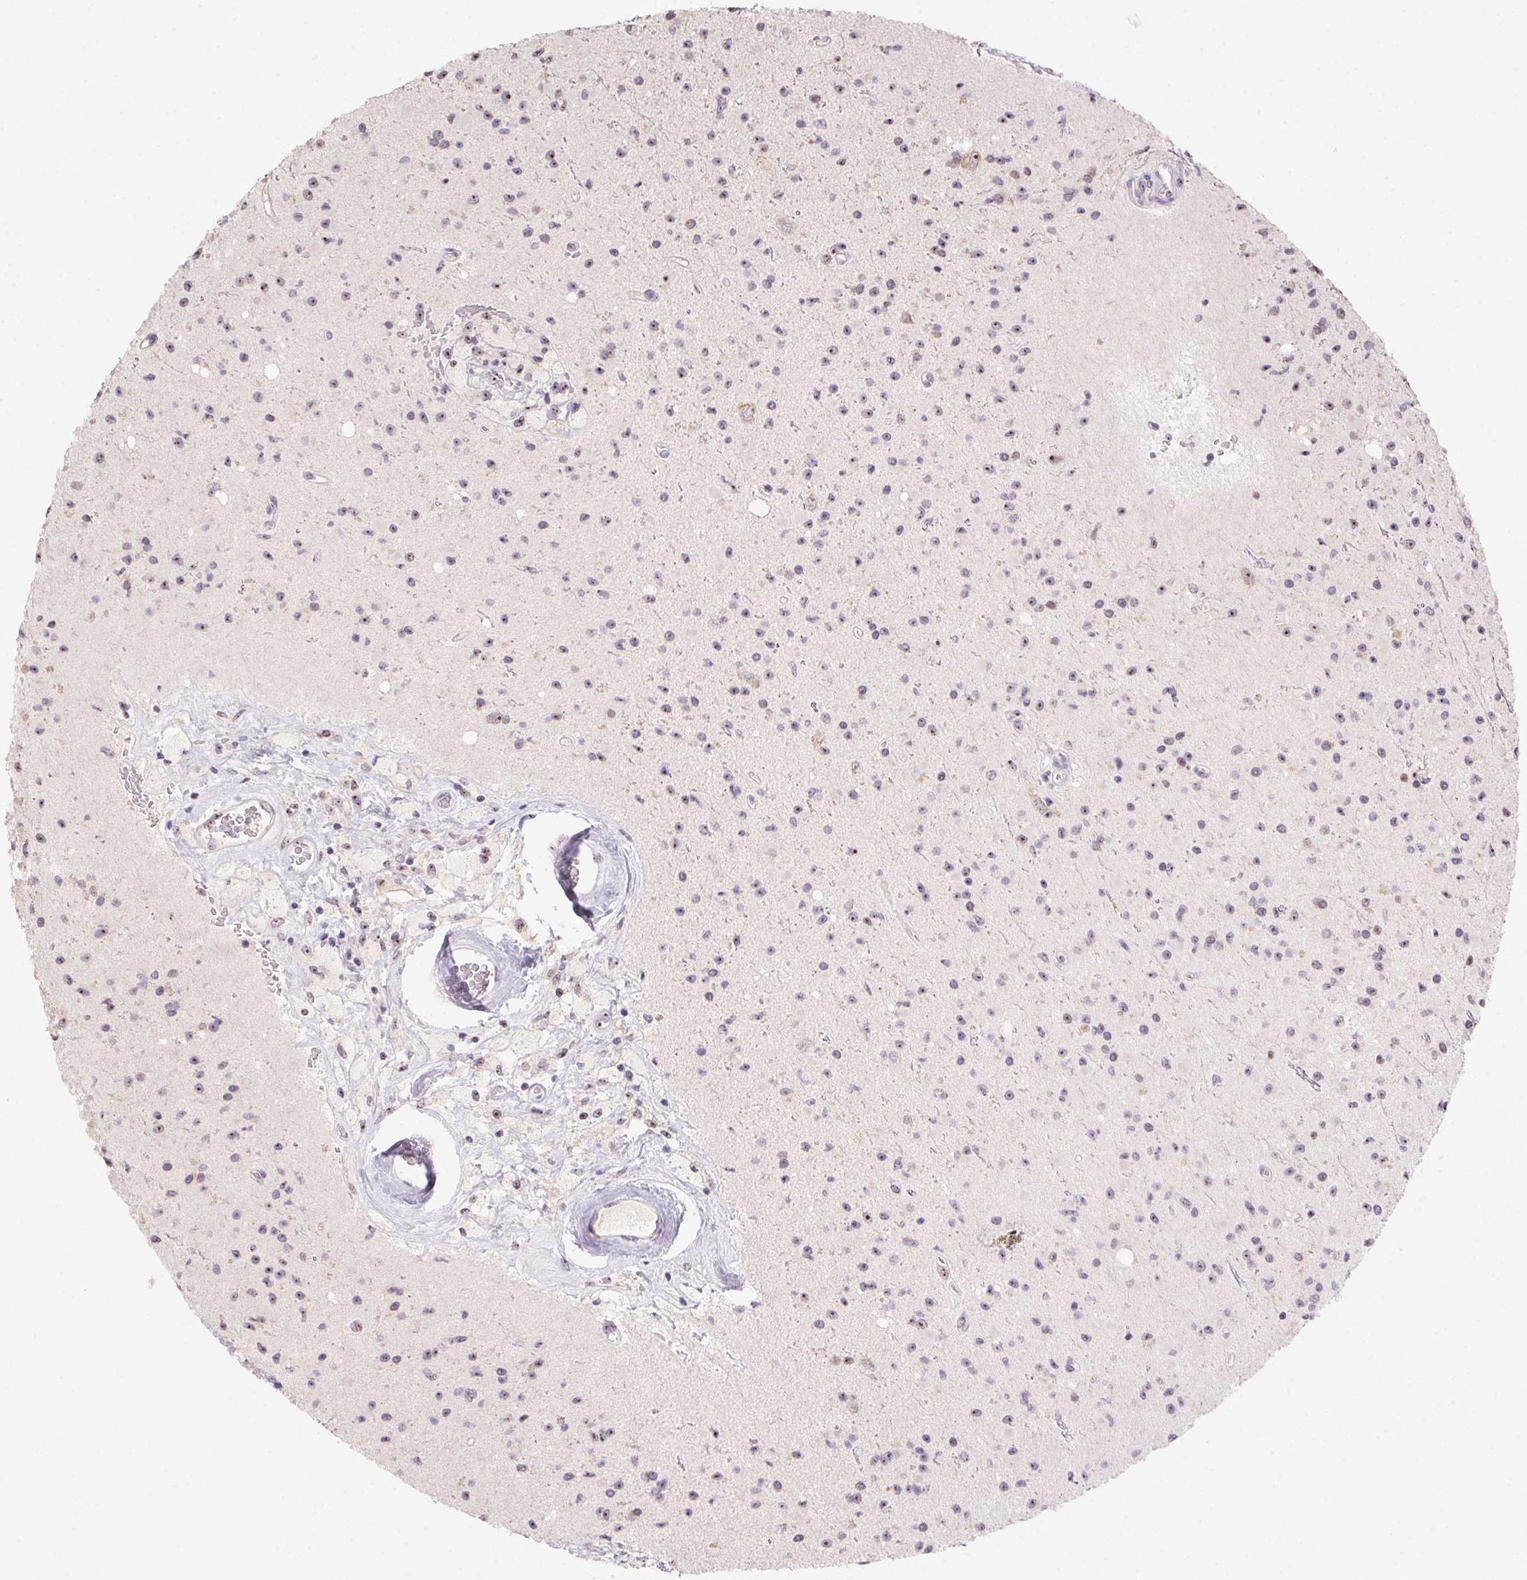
{"staining": {"intensity": "weak", "quantity": "25%-75%", "location": "nuclear"}, "tissue": "glioma", "cell_type": "Tumor cells", "image_type": "cancer", "snomed": [{"axis": "morphology", "description": "Glioma, malignant, High grade"}, {"axis": "topography", "description": "Brain"}], "caption": "There is low levels of weak nuclear expression in tumor cells of malignant high-grade glioma, as demonstrated by immunohistochemical staining (brown color).", "gene": "BATF2", "patient": {"sex": "male", "age": 36}}